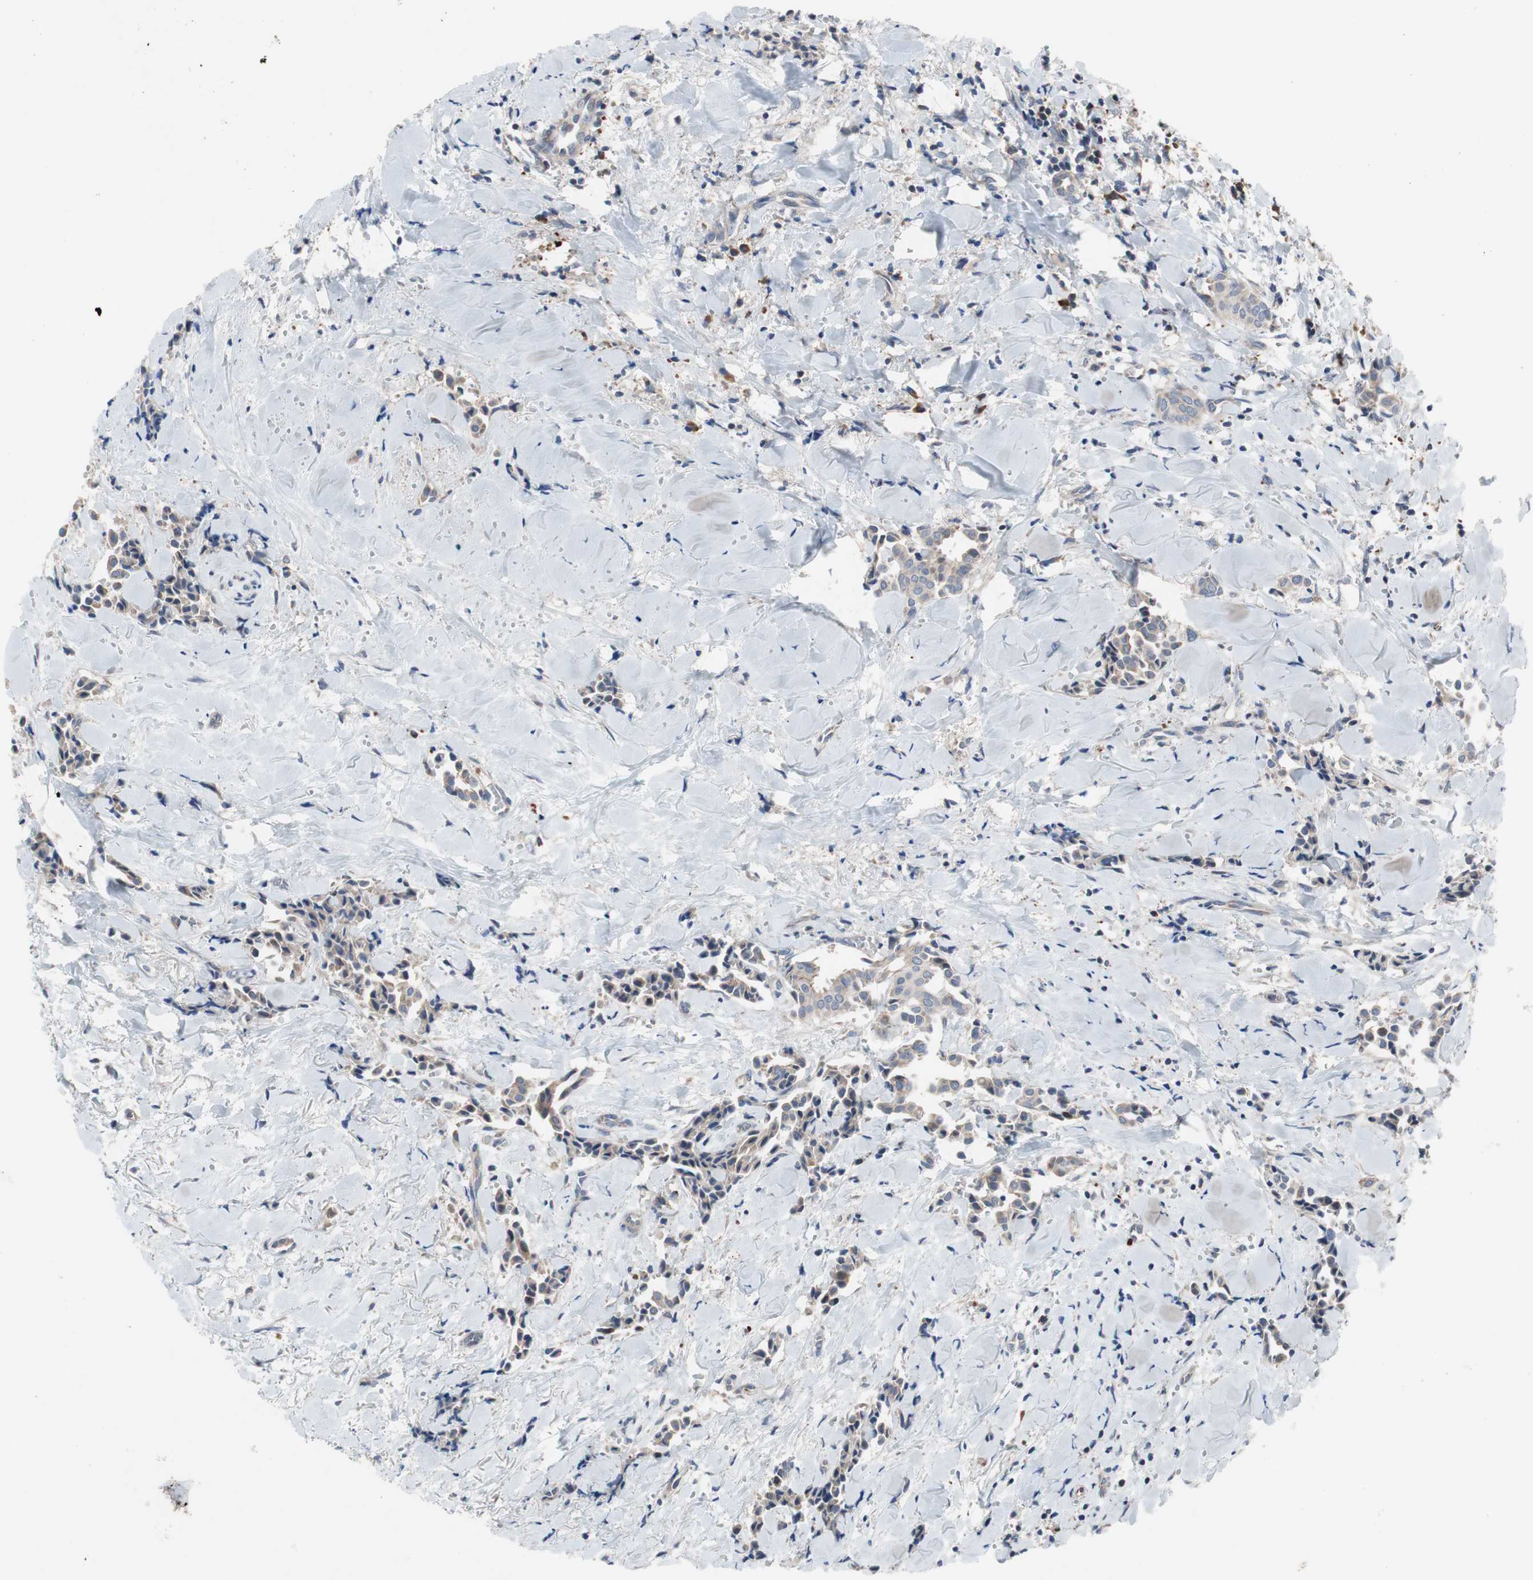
{"staining": {"intensity": "weak", "quantity": ">75%", "location": "cytoplasmic/membranous"}, "tissue": "head and neck cancer", "cell_type": "Tumor cells", "image_type": "cancer", "snomed": [{"axis": "morphology", "description": "Adenocarcinoma, NOS"}, {"axis": "topography", "description": "Salivary gland"}, {"axis": "topography", "description": "Head-Neck"}], "caption": "An immunohistochemistry photomicrograph of tumor tissue is shown. Protein staining in brown labels weak cytoplasmic/membranous positivity in head and neck cancer within tumor cells.", "gene": "TTC14", "patient": {"sex": "female", "age": 59}}